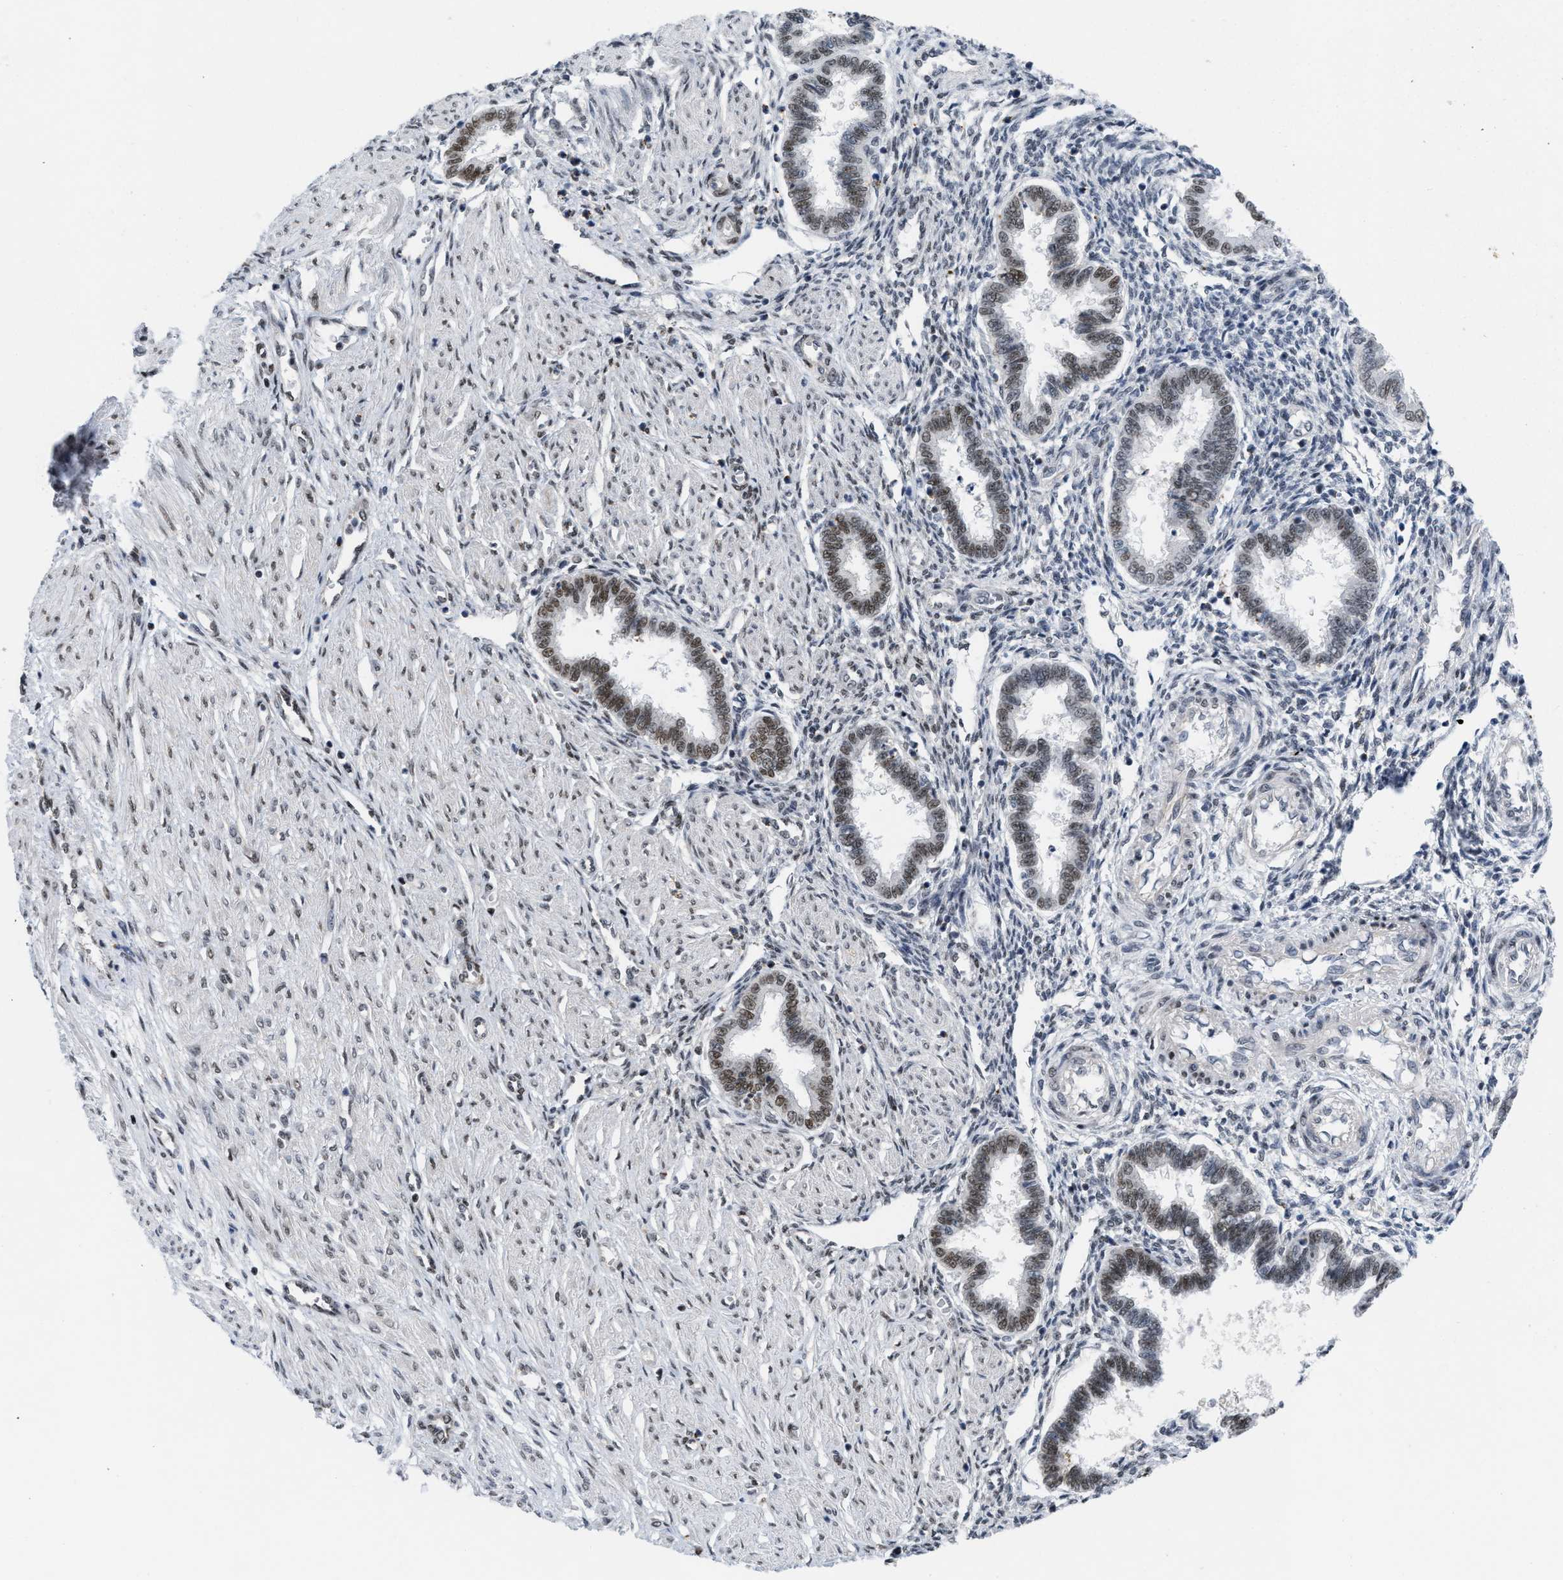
{"staining": {"intensity": "weak", "quantity": "<25%", "location": "nuclear"}, "tissue": "endometrium", "cell_type": "Cells in endometrial stroma", "image_type": "normal", "snomed": [{"axis": "morphology", "description": "Normal tissue, NOS"}, {"axis": "topography", "description": "Endometrium"}], "caption": "IHC histopathology image of benign endometrium: endometrium stained with DAB displays no significant protein staining in cells in endometrial stroma. (Brightfield microscopy of DAB immunohistochemistry (IHC) at high magnification).", "gene": "MIER1", "patient": {"sex": "female", "age": 33}}